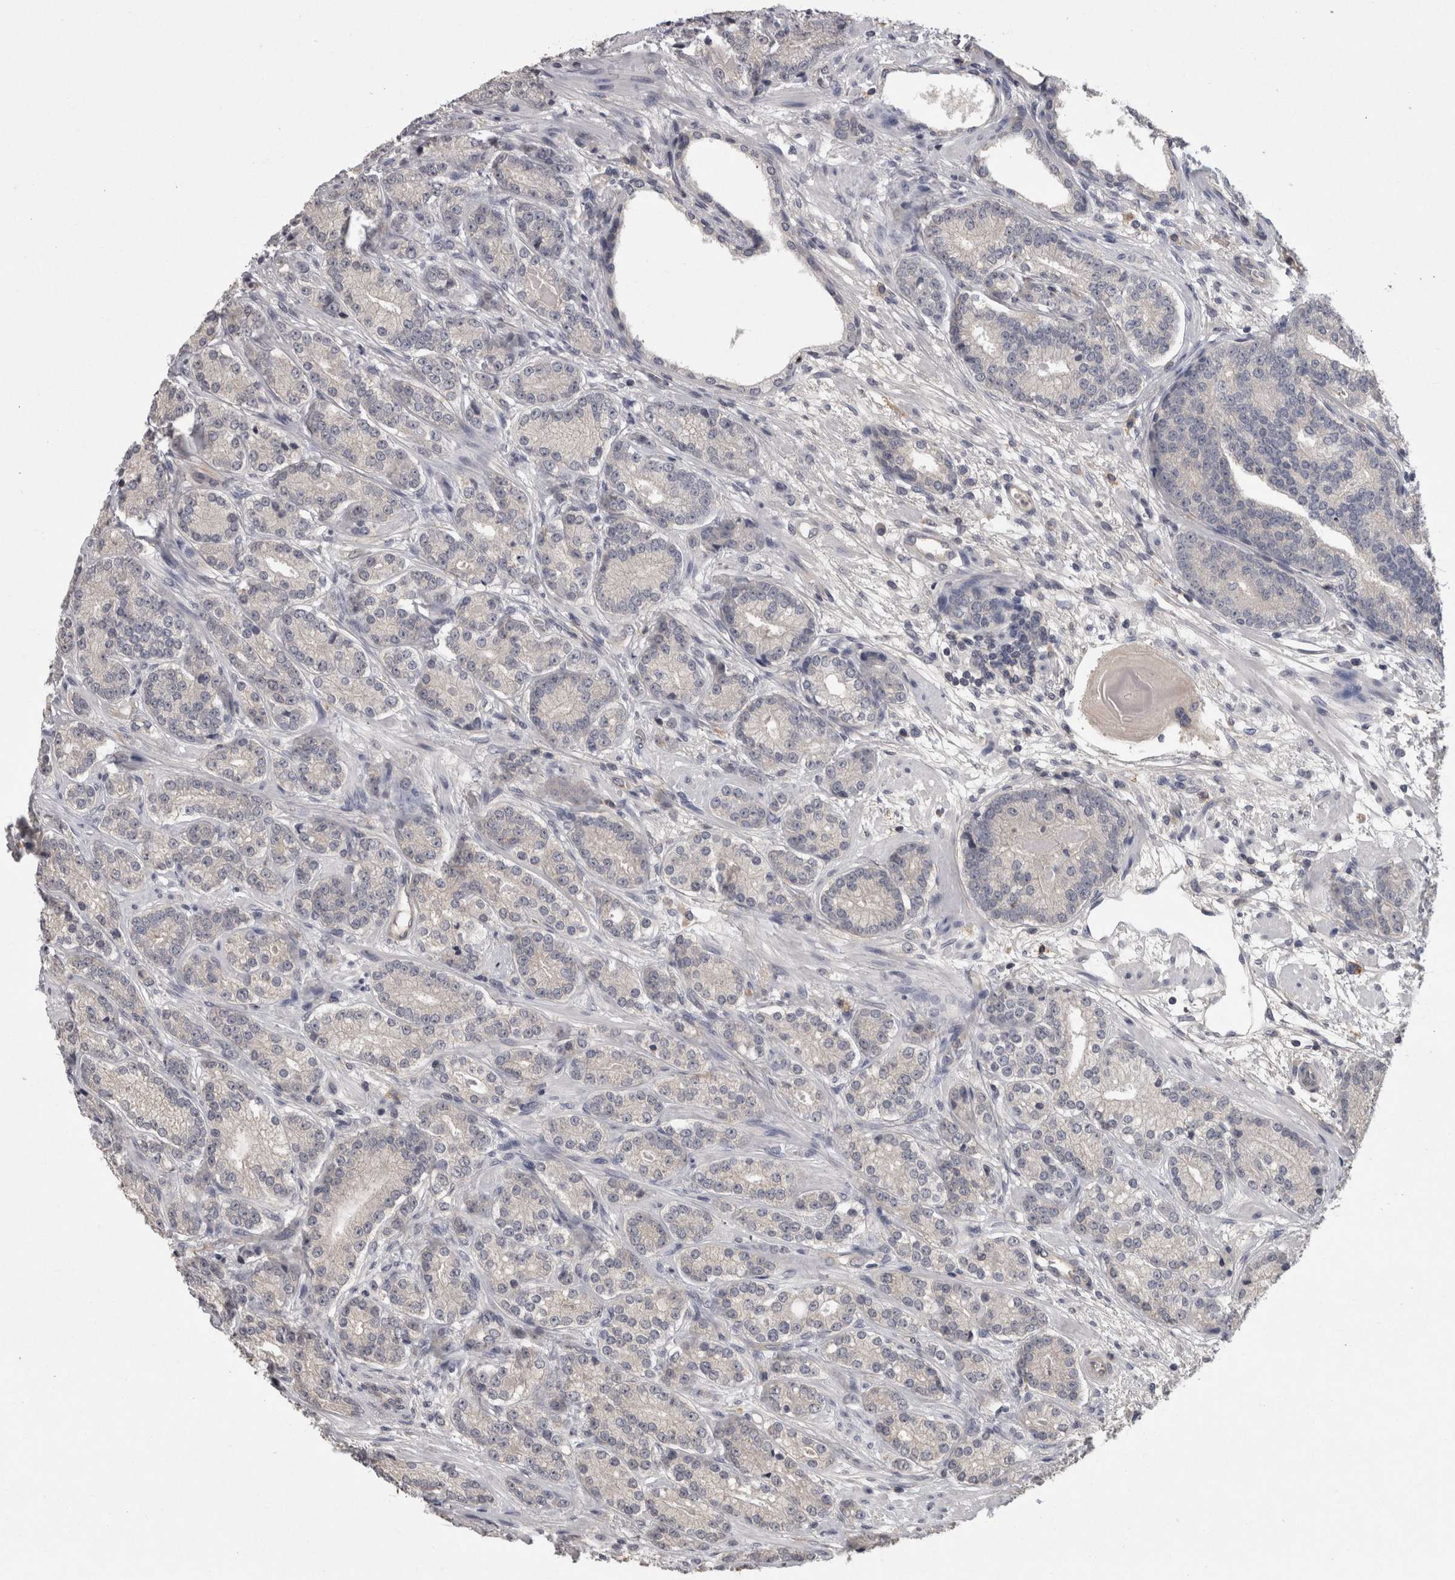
{"staining": {"intensity": "negative", "quantity": "none", "location": "none"}, "tissue": "prostate cancer", "cell_type": "Tumor cells", "image_type": "cancer", "snomed": [{"axis": "morphology", "description": "Adenocarcinoma, High grade"}, {"axis": "topography", "description": "Prostate"}], "caption": "High power microscopy photomicrograph of an immunohistochemistry (IHC) histopathology image of prostate cancer (adenocarcinoma (high-grade)), revealing no significant expression in tumor cells.", "gene": "PON3", "patient": {"sex": "male", "age": 61}}